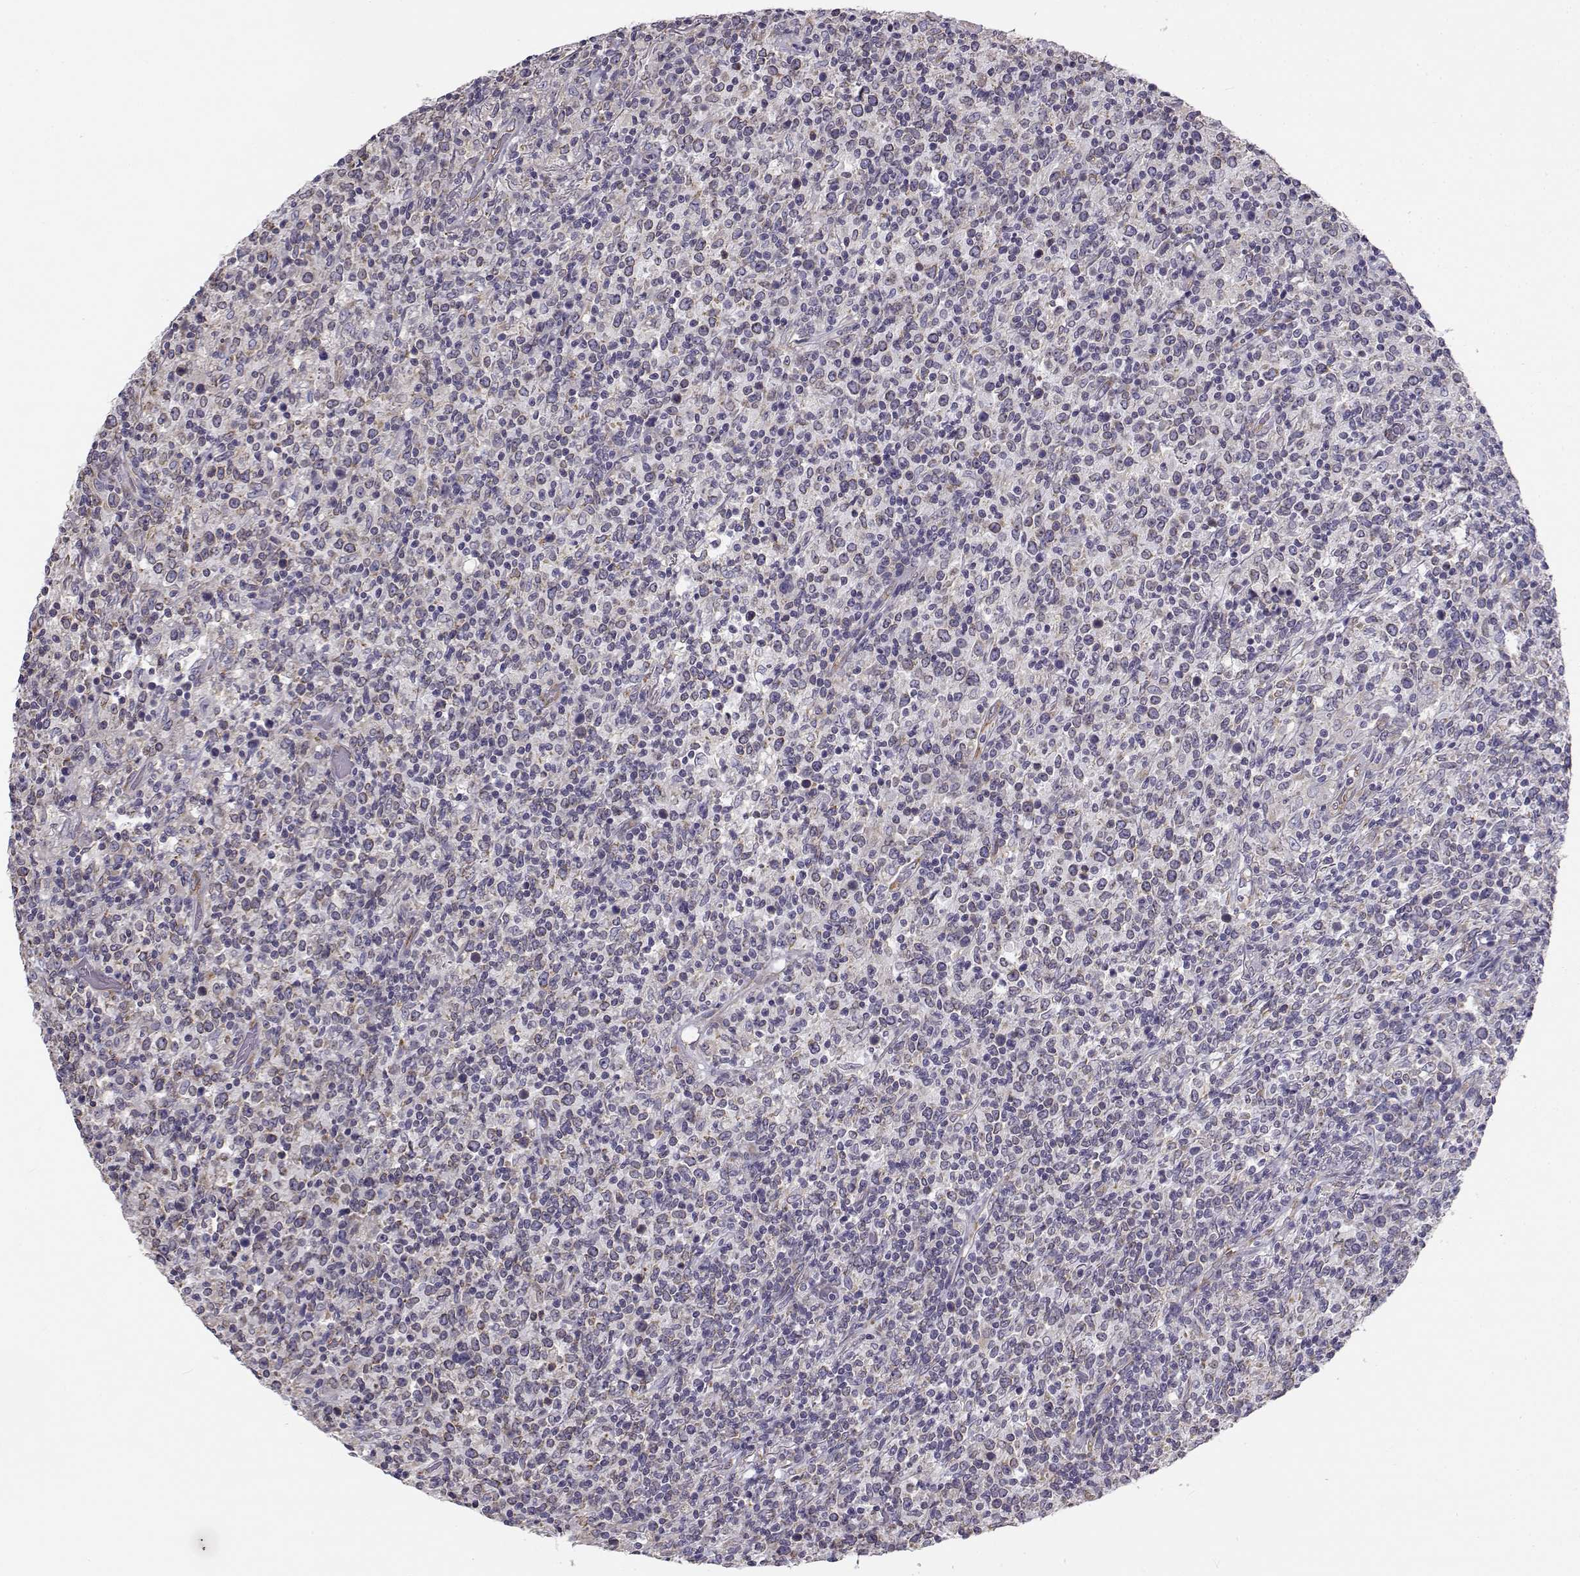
{"staining": {"intensity": "negative", "quantity": "none", "location": "none"}, "tissue": "lymphoma", "cell_type": "Tumor cells", "image_type": "cancer", "snomed": [{"axis": "morphology", "description": "Malignant lymphoma, non-Hodgkin's type, High grade"}, {"axis": "topography", "description": "Lung"}], "caption": "This is an immunohistochemistry (IHC) micrograph of lymphoma. There is no positivity in tumor cells.", "gene": "BEND6", "patient": {"sex": "male", "age": 79}}